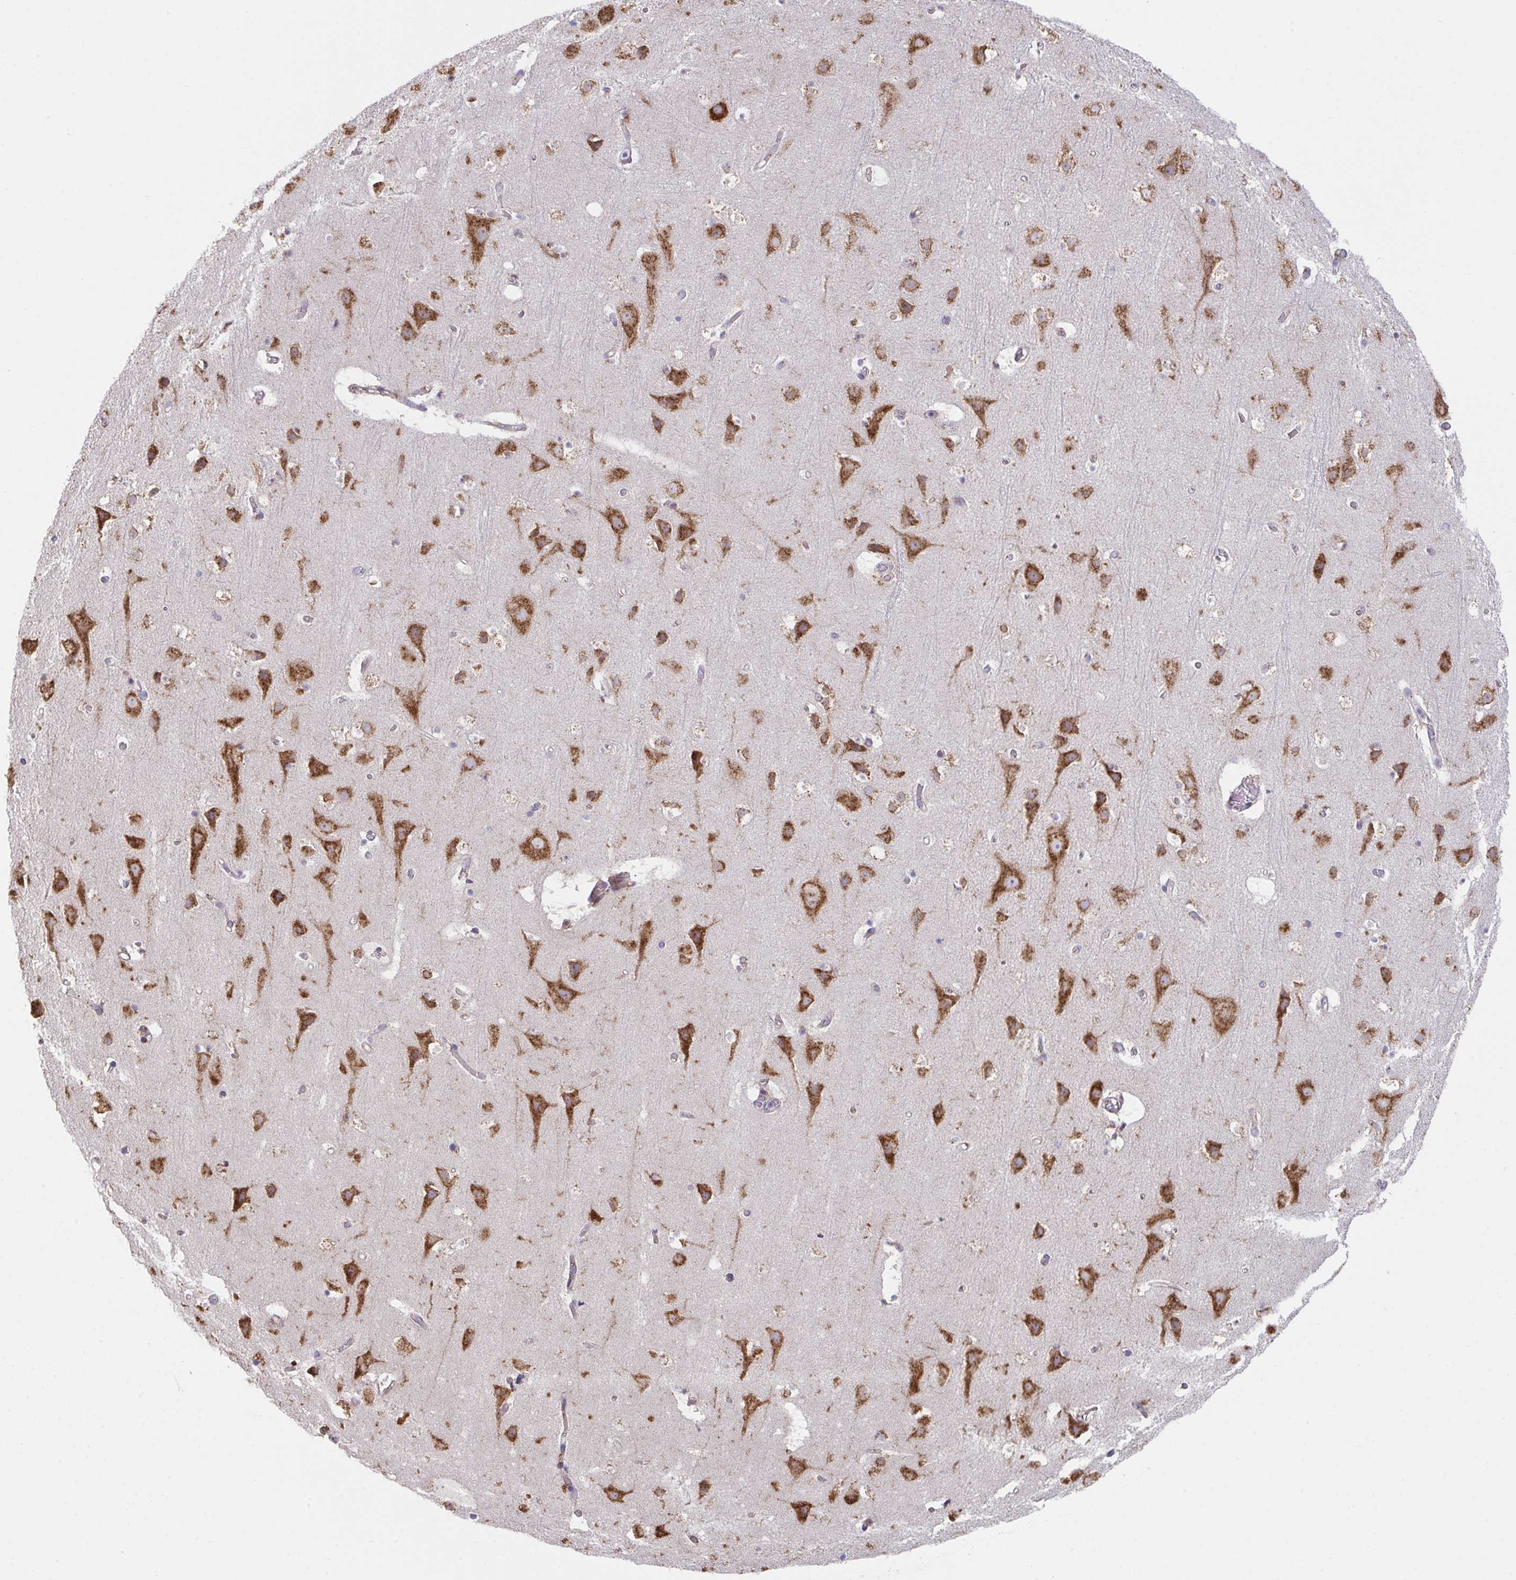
{"staining": {"intensity": "negative", "quantity": "none", "location": "none"}, "tissue": "cerebral cortex", "cell_type": "Endothelial cells", "image_type": "normal", "snomed": [{"axis": "morphology", "description": "Normal tissue, NOS"}, {"axis": "topography", "description": "Cerebral cortex"}], "caption": "This is an immunohistochemistry image of normal human cerebral cortex. There is no staining in endothelial cells.", "gene": "MIA3", "patient": {"sex": "female", "age": 42}}